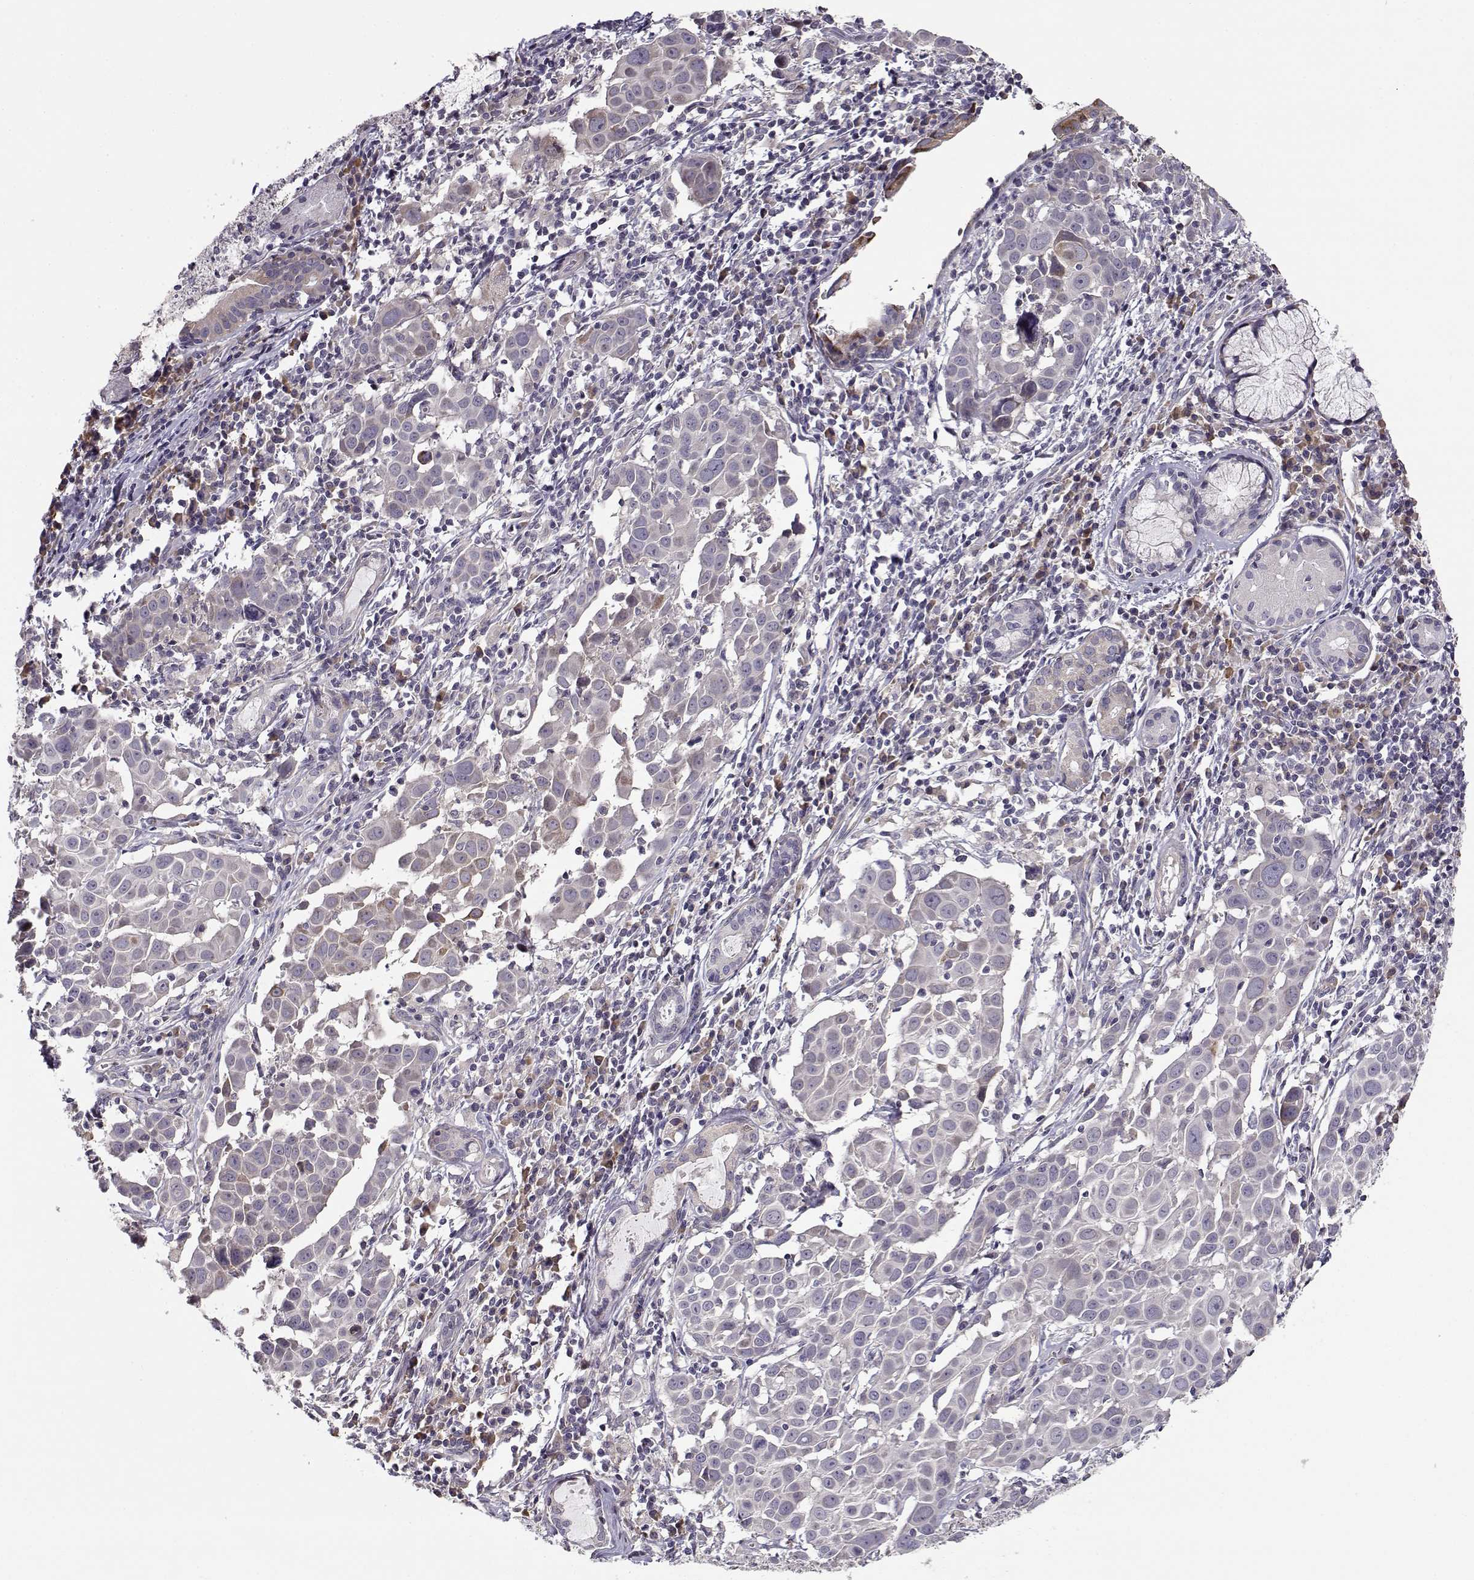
{"staining": {"intensity": "weak", "quantity": "<25%", "location": "cytoplasmic/membranous"}, "tissue": "lung cancer", "cell_type": "Tumor cells", "image_type": "cancer", "snomed": [{"axis": "morphology", "description": "Squamous cell carcinoma, NOS"}, {"axis": "topography", "description": "Lung"}], "caption": "A photomicrograph of human lung squamous cell carcinoma is negative for staining in tumor cells.", "gene": "ENTPD8", "patient": {"sex": "male", "age": 57}}